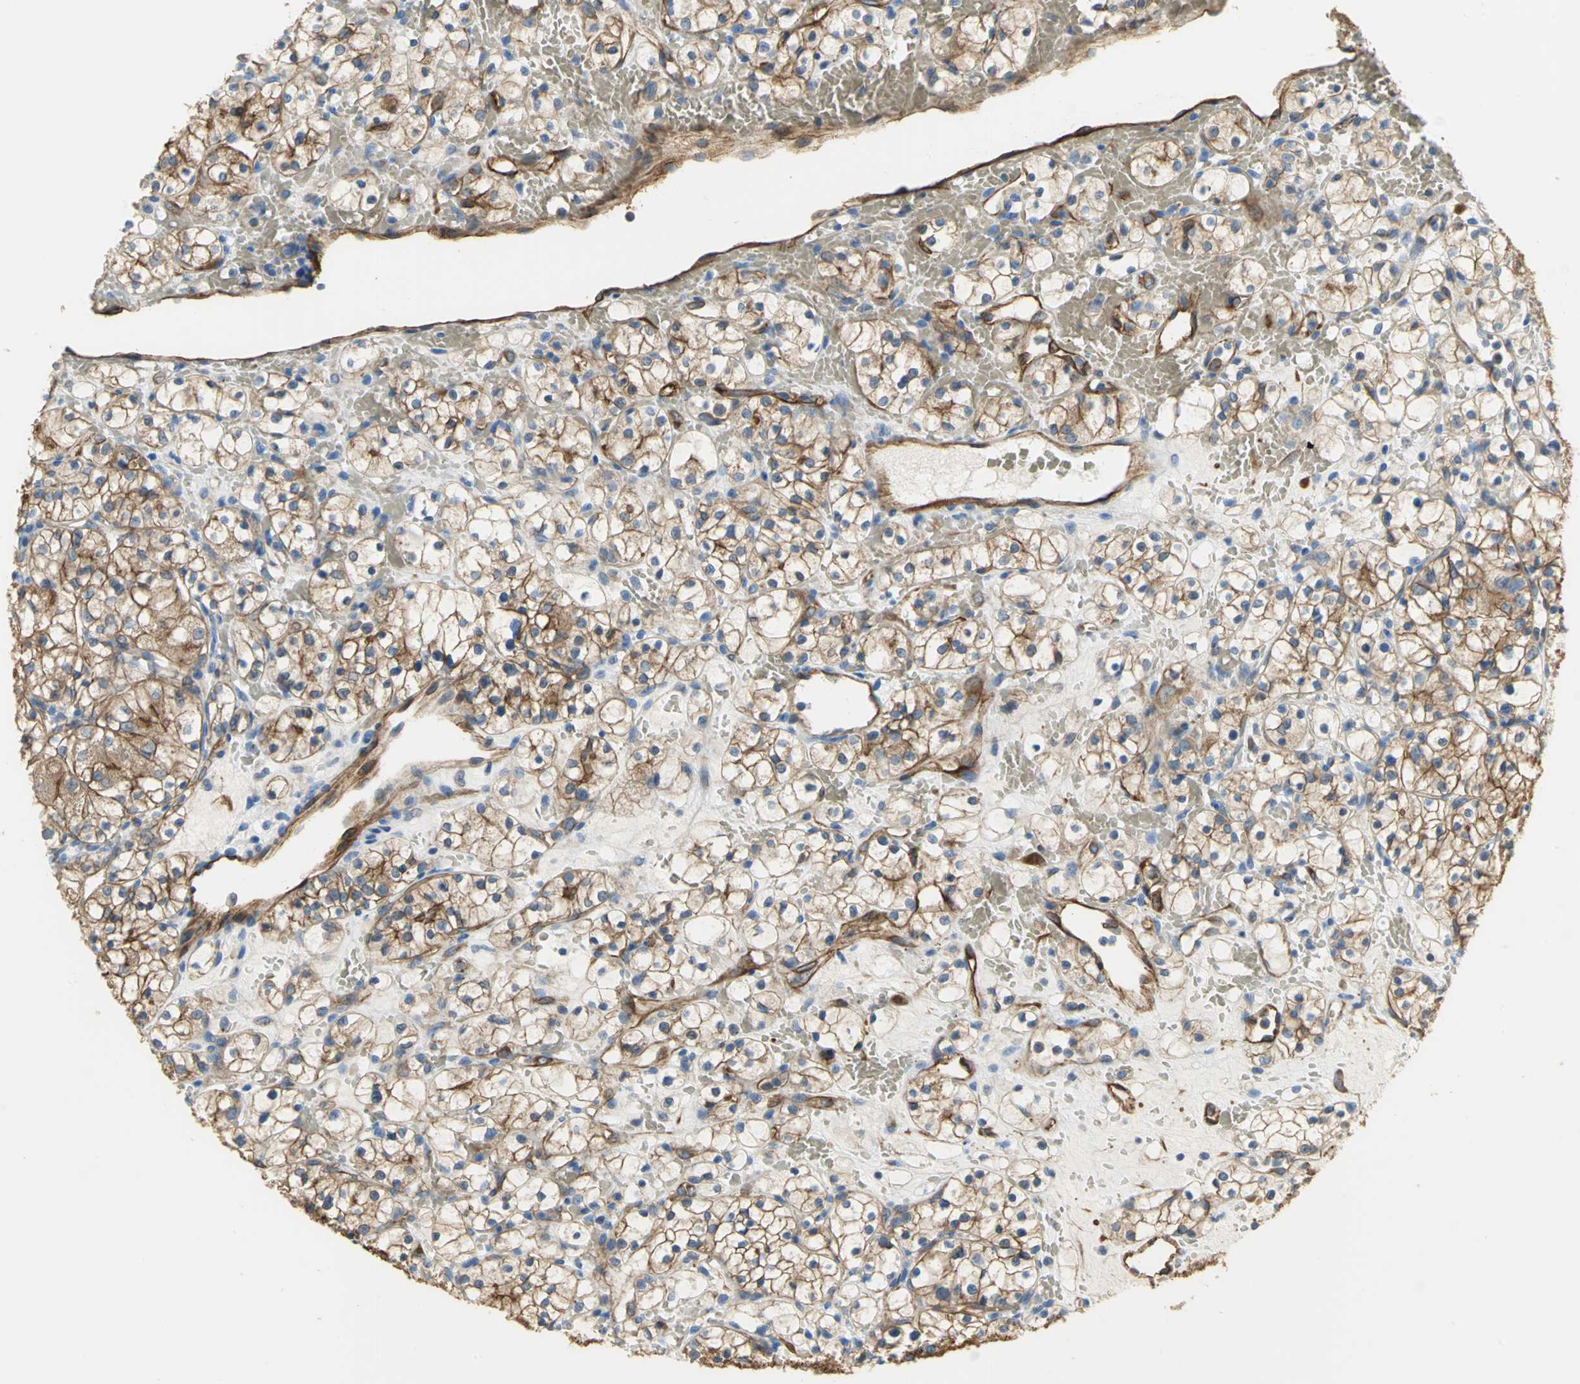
{"staining": {"intensity": "strong", "quantity": "25%-75%", "location": "cytoplasmic/membranous"}, "tissue": "renal cancer", "cell_type": "Tumor cells", "image_type": "cancer", "snomed": [{"axis": "morphology", "description": "Adenocarcinoma, NOS"}, {"axis": "topography", "description": "Kidney"}], "caption": "DAB (3,3'-diaminobenzidine) immunohistochemical staining of renal cancer shows strong cytoplasmic/membranous protein positivity in about 25%-75% of tumor cells. (IHC, brightfield microscopy, high magnification).", "gene": "FLNB", "patient": {"sex": "female", "age": 60}}